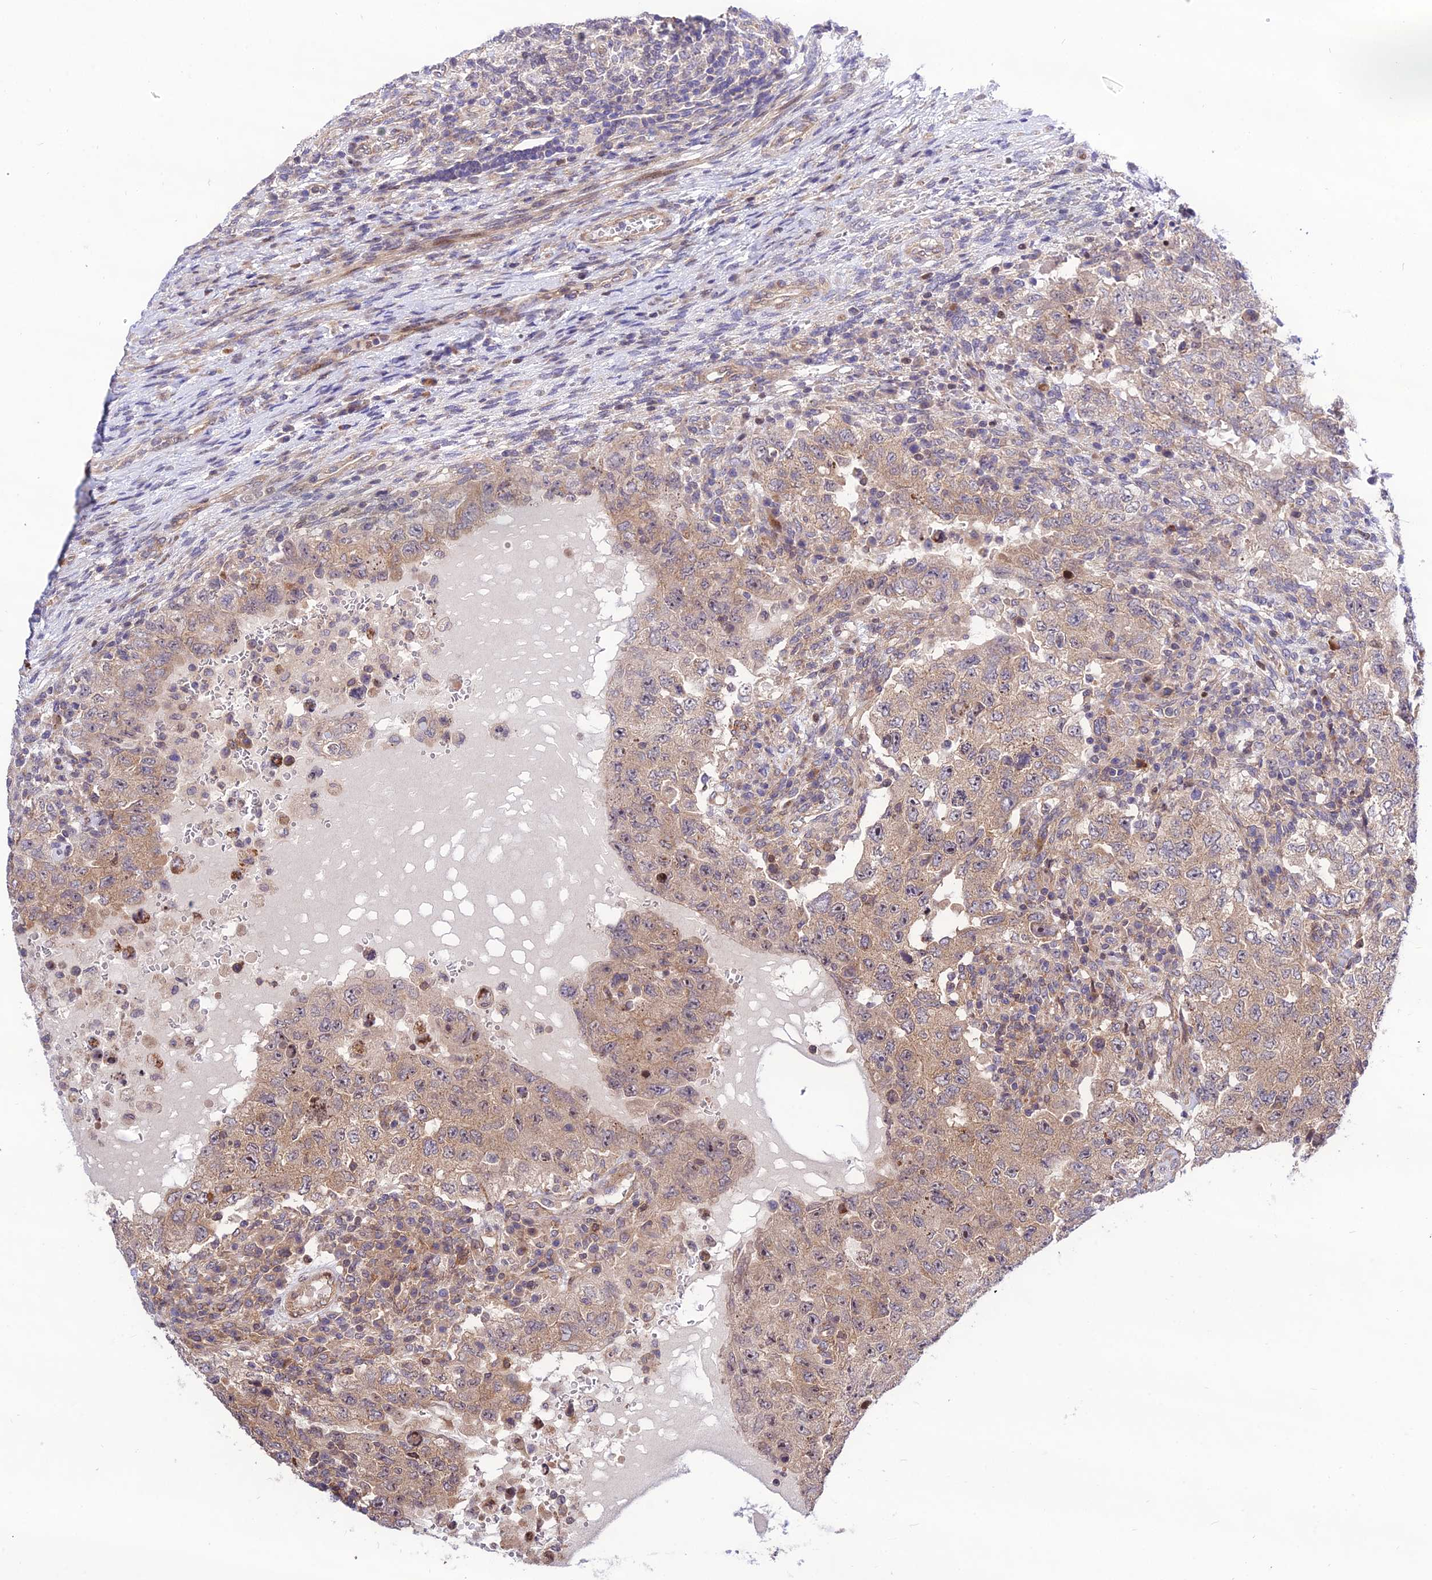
{"staining": {"intensity": "moderate", "quantity": ">75%", "location": "cytoplasmic/membranous"}, "tissue": "testis cancer", "cell_type": "Tumor cells", "image_type": "cancer", "snomed": [{"axis": "morphology", "description": "Carcinoma, Embryonal, NOS"}, {"axis": "topography", "description": "Testis"}], "caption": "A high-resolution photomicrograph shows immunohistochemistry staining of testis cancer (embryonal carcinoma), which demonstrates moderate cytoplasmic/membranous expression in approximately >75% of tumor cells. The staining was performed using DAB (3,3'-diaminobenzidine), with brown indicating positive protein expression. Nuclei are stained blue with hematoxylin.", "gene": "SMG6", "patient": {"sex": "male", "age": 26}}